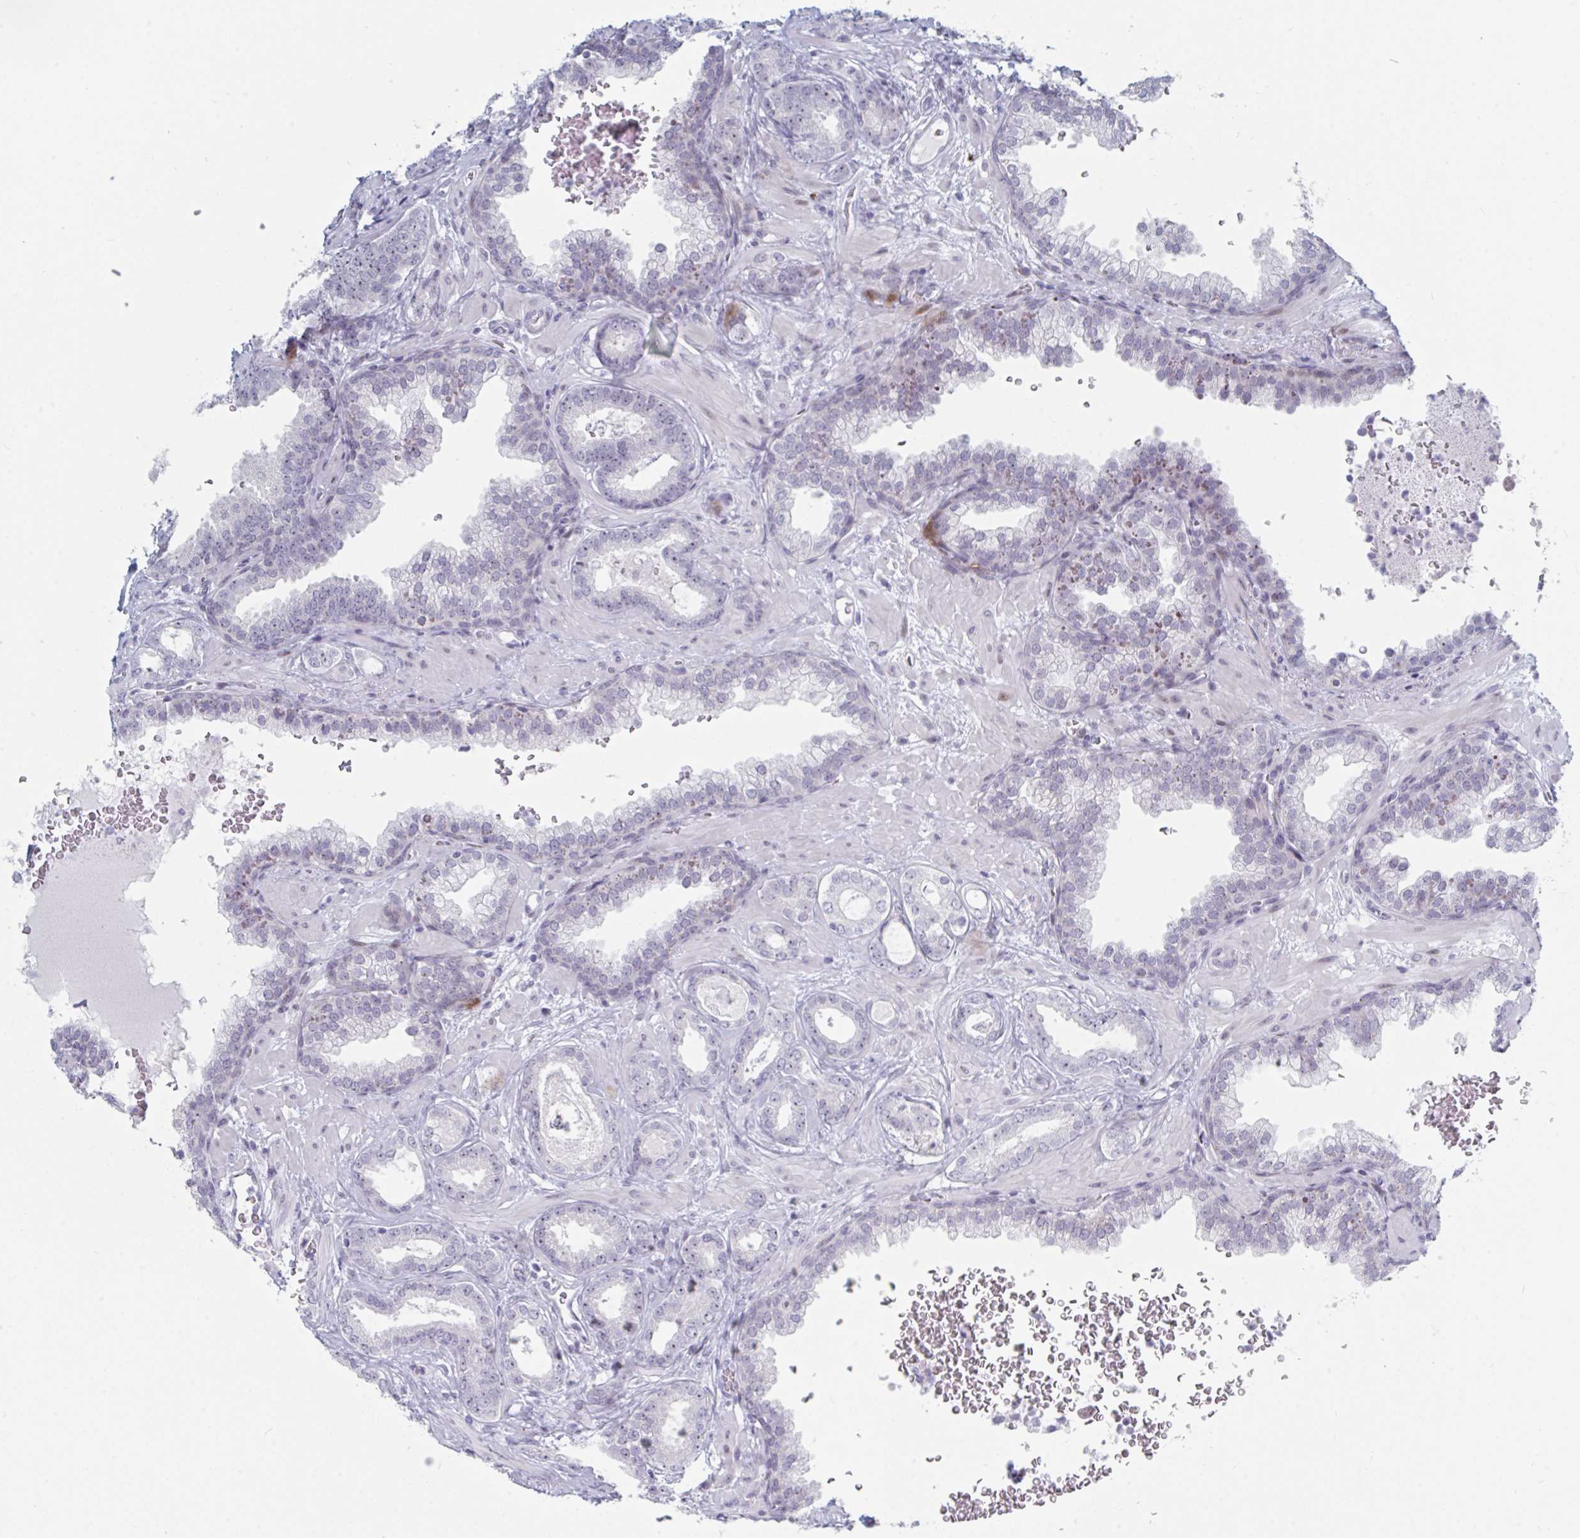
{"staining": {"intensity": "negative", "quantity": "none", "location": "none"}, "tissue": "prostate cancer", "cell_type": "Tumor cells", "image_type": "cancer", "snomed": [{"axis": "morphology", "description": "Adenocarcinoma, High grade"}, {"axis": "topography", "description": "Prostate"}], "caption": "Immunohistochemical staining of human prostate cancer exhibits no significant staining in tumor cells.", "gene": "NR1H2", "patient": {"sex": "male", "age": 58}}